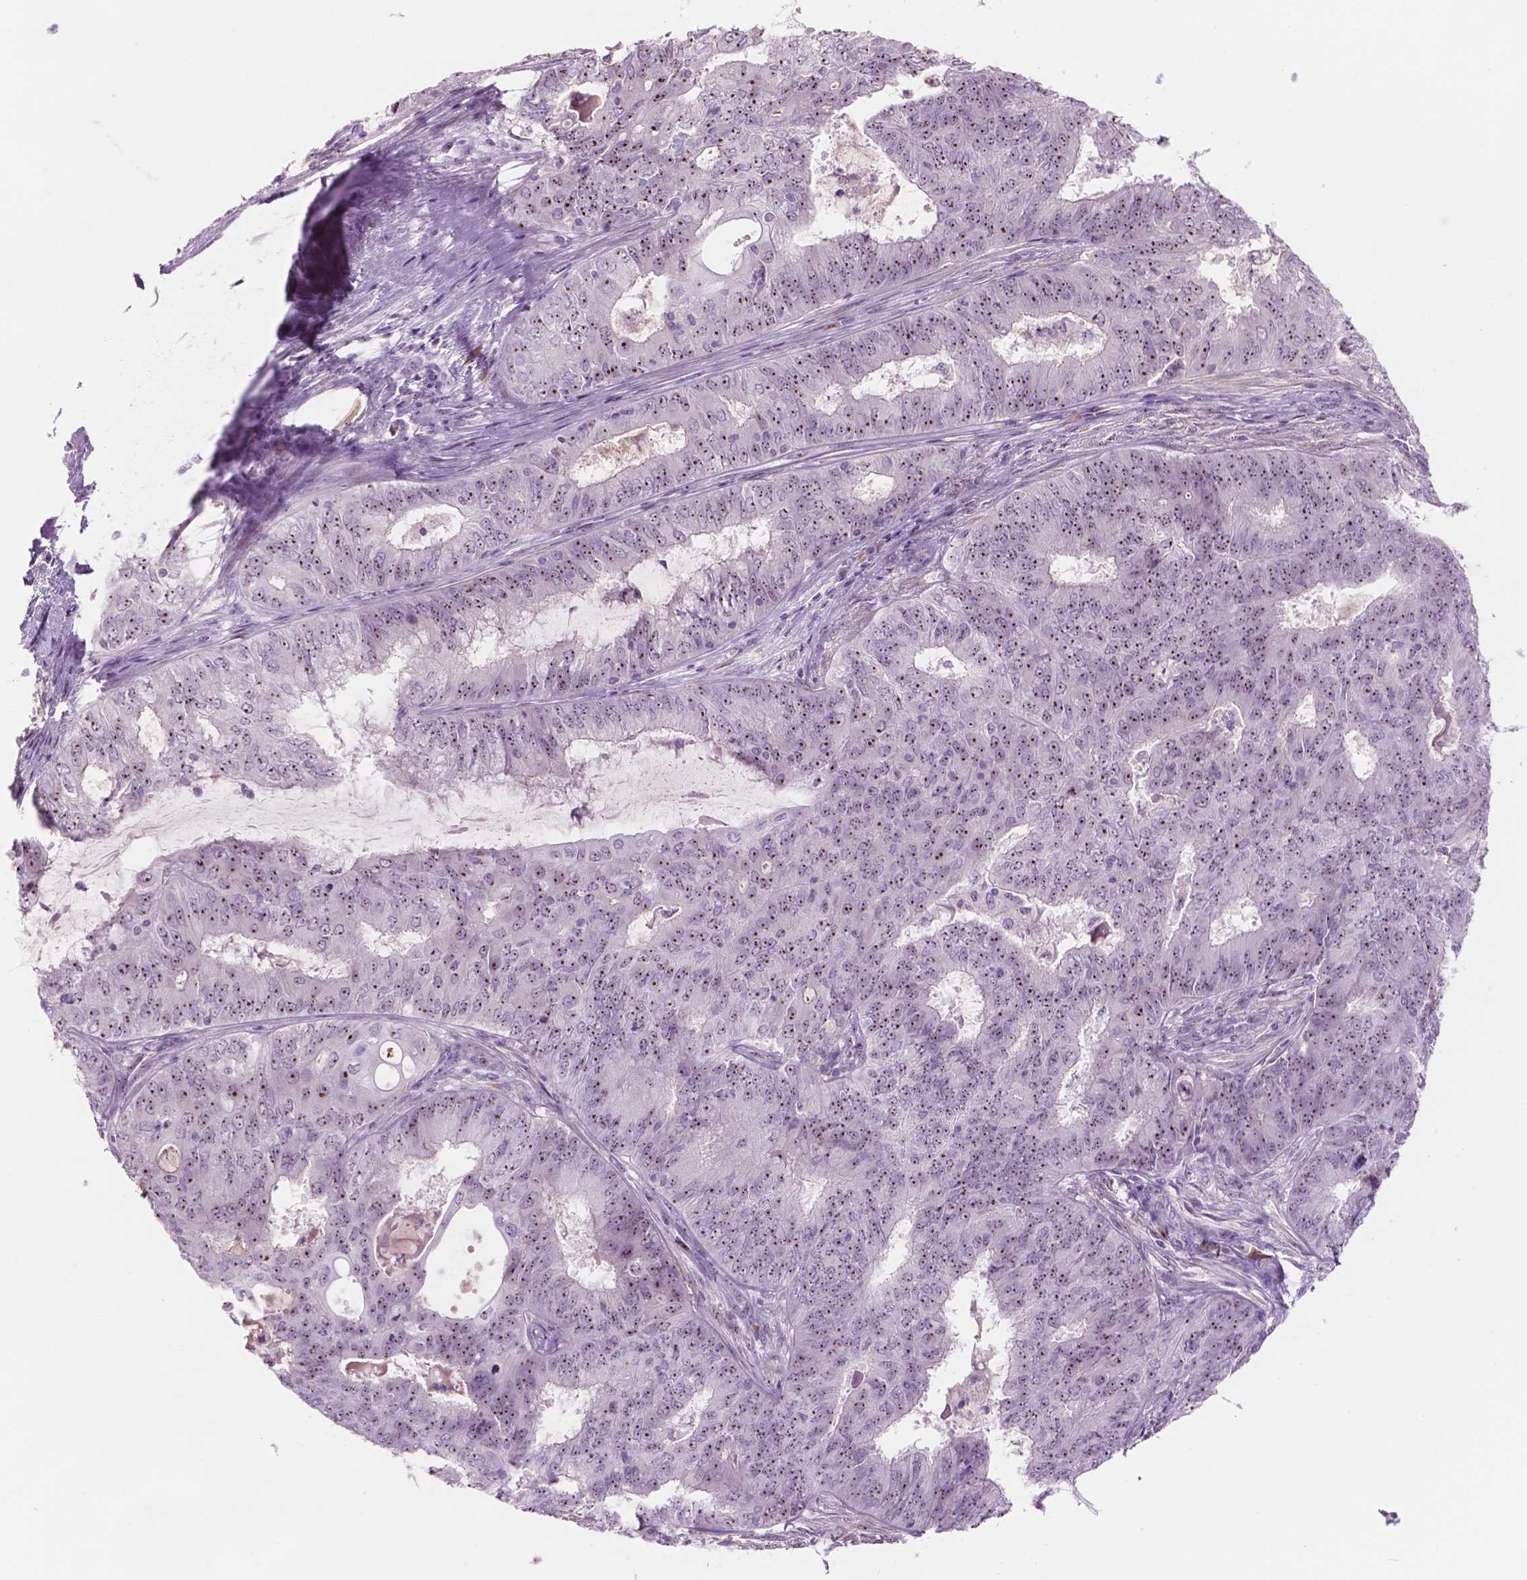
{"staining": {"intensity": "moderate", "quantity": "25%-75%", "location": "nuclear"}, "tissue": "endometrial cancer", "cell_type": "Tumor cells", "image_type": "cancer", "snomed": [{"axis": "morphology", "description": "Adenocarcinoma, NOS"}, {"axis": "topography", "description": "Endometrium"}], "caption": "Brown immunohistochemical staining in endometrial adenocarcinoma displays moderate nuclear expression in about 25%-75% of tumor cells.", "gene": "ZNF853", "patient": {"sex": "female", "age": 62}}